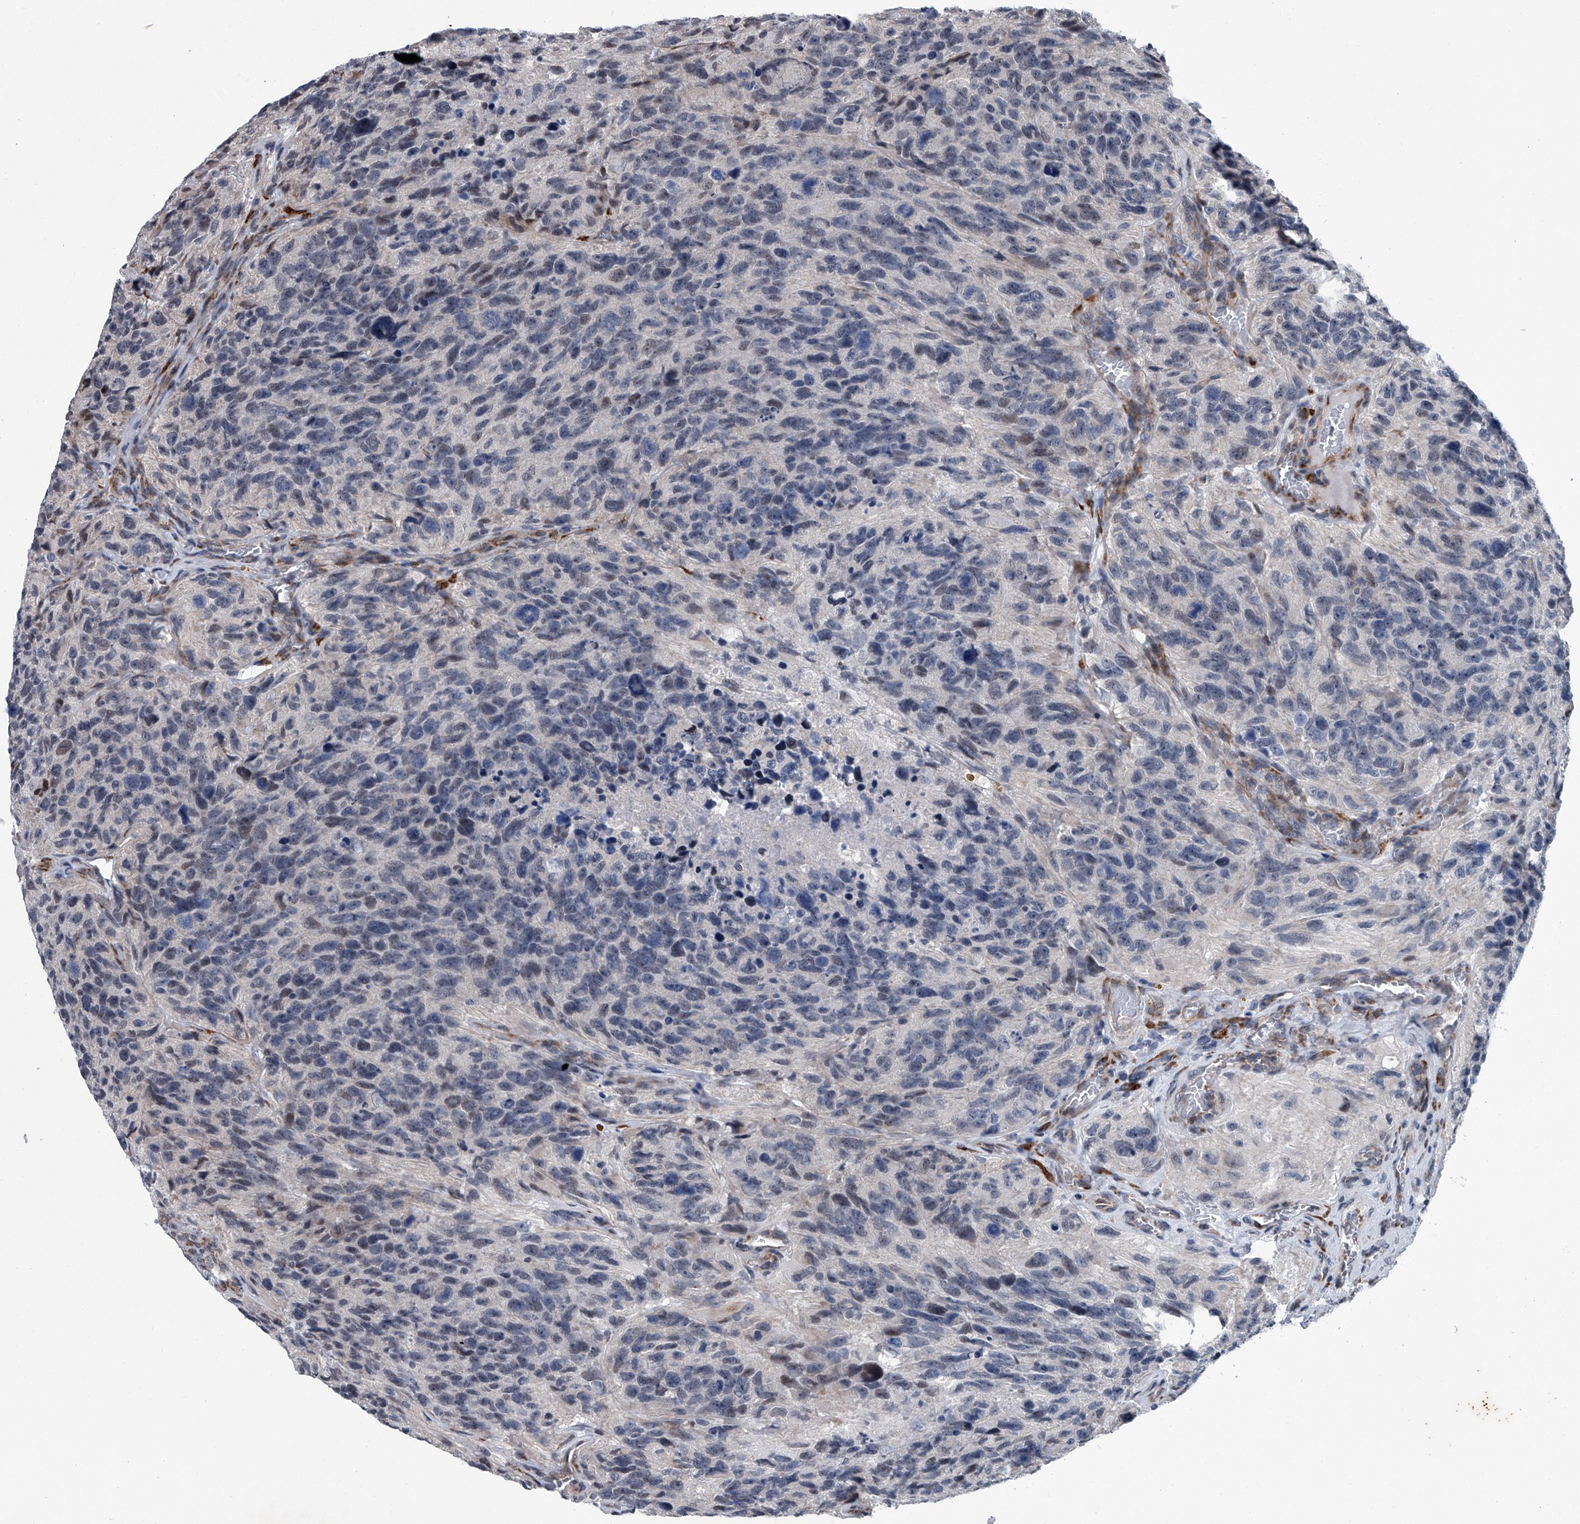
{"staining": {"intensity": "negative", "quantity": "none", "location": "none"}, "tissue": "glioma", "cell_type": "Tumor cells", "image_type": "cancer", "snomed": [{"axis": "morphology", "description": "Glioma, malignant, High grade"}, {"axis": "topography", "description": "Brain"}], "caption": "High magnification brightfield microscopy of malignant glioma (high-grade) stained with DAB (brown) and counterstained with hematoxylin (blue): tumor cells show no significant positivity.", "gene": "PPP2R5D", "patient": {"sex": "male", "age": 69}}